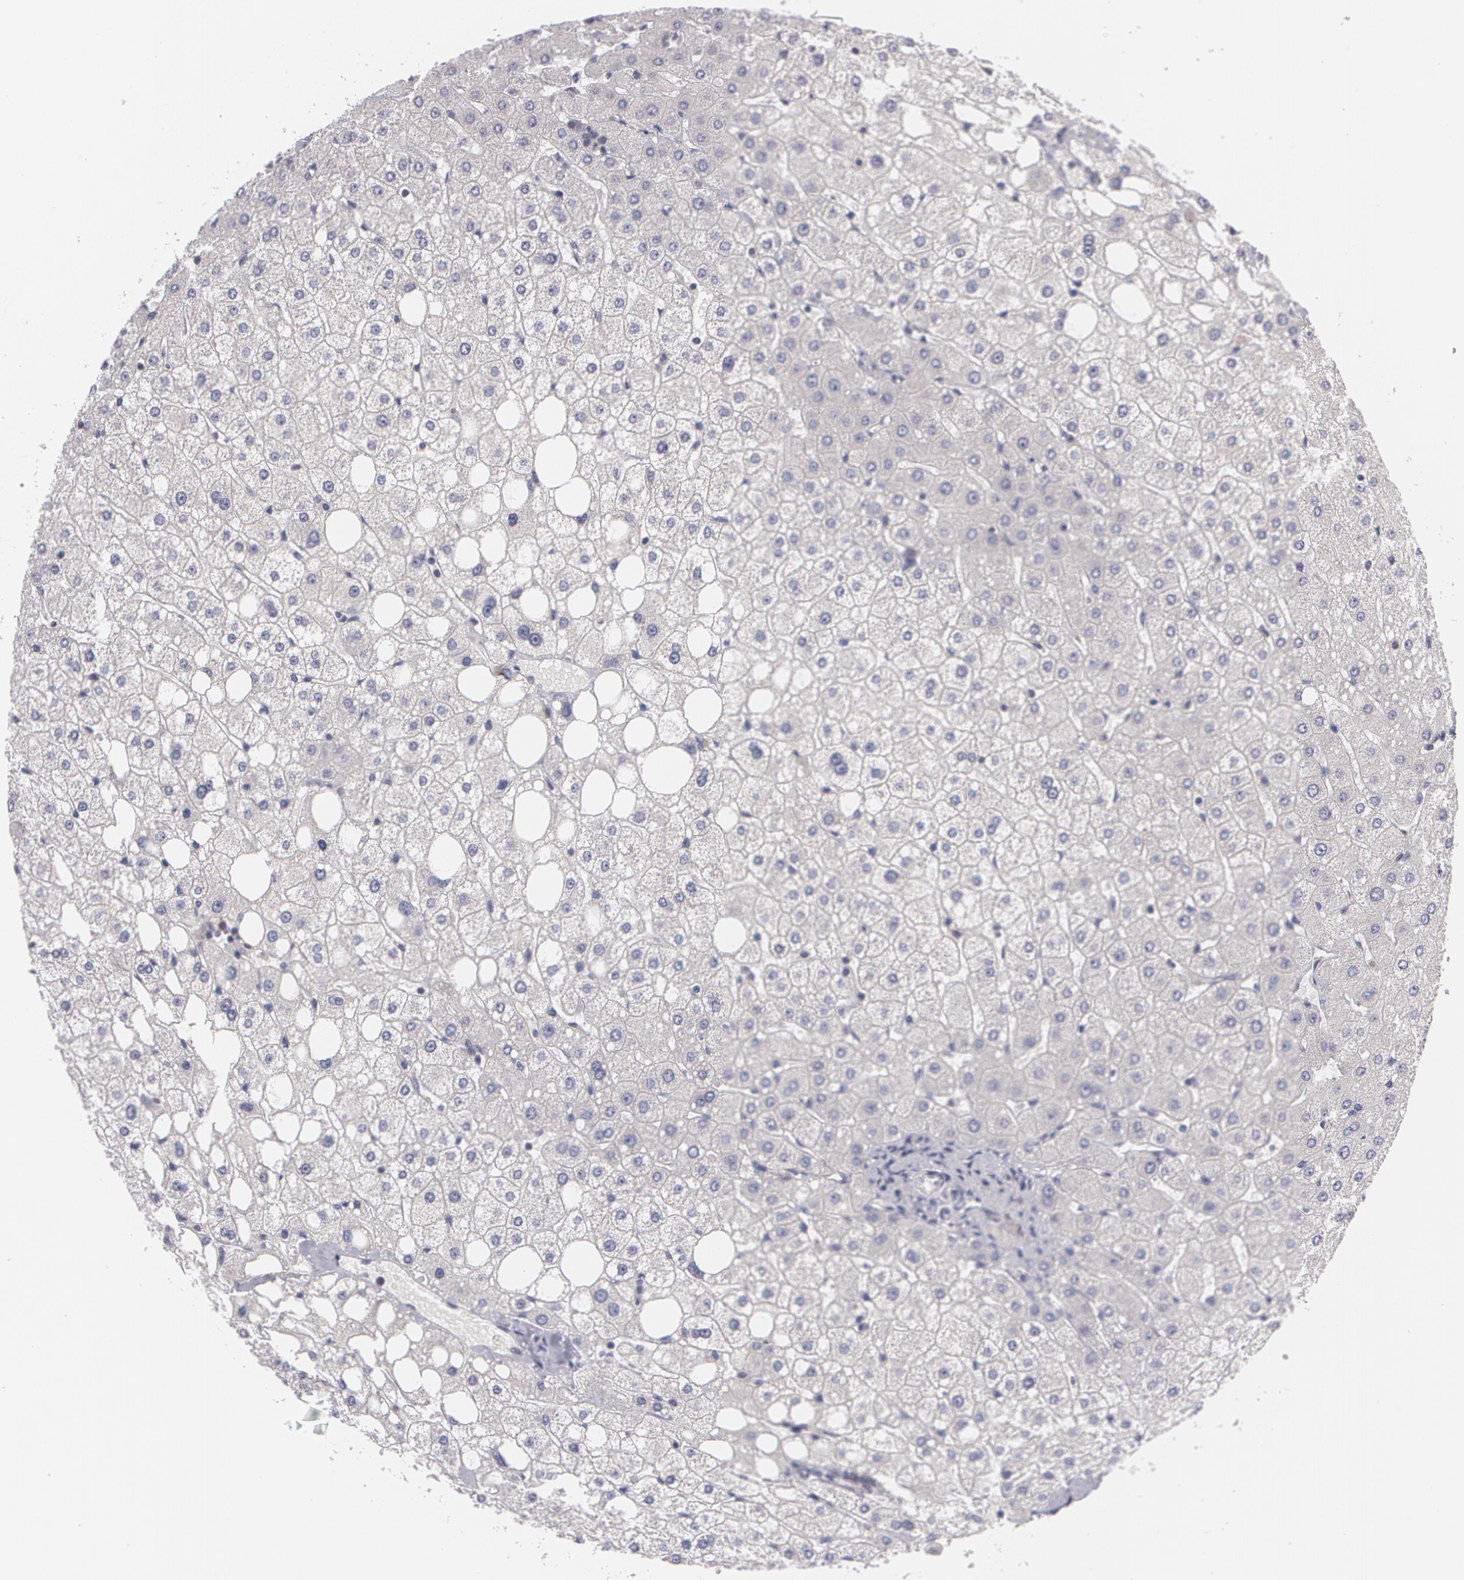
{"staining": {"intensity": "negative", "quantity": "none", "location": "none"}, "tissue": "liver", "cell_type": "Cholangiocytes", "image_type": "normal", "snomed": [{"axis": "morphology", "description": "Normal tissue, NOS"}, {"axis": "topography", "description": "Liver"}], "caption": "High power microscopy micrograph of an immunohistochemistry (IHC) histopathology image of normal liver, revealing no significant staining in cholangiocytes.", "gene": "BCL10", "patient": {"sex": "male", "age": 35}}